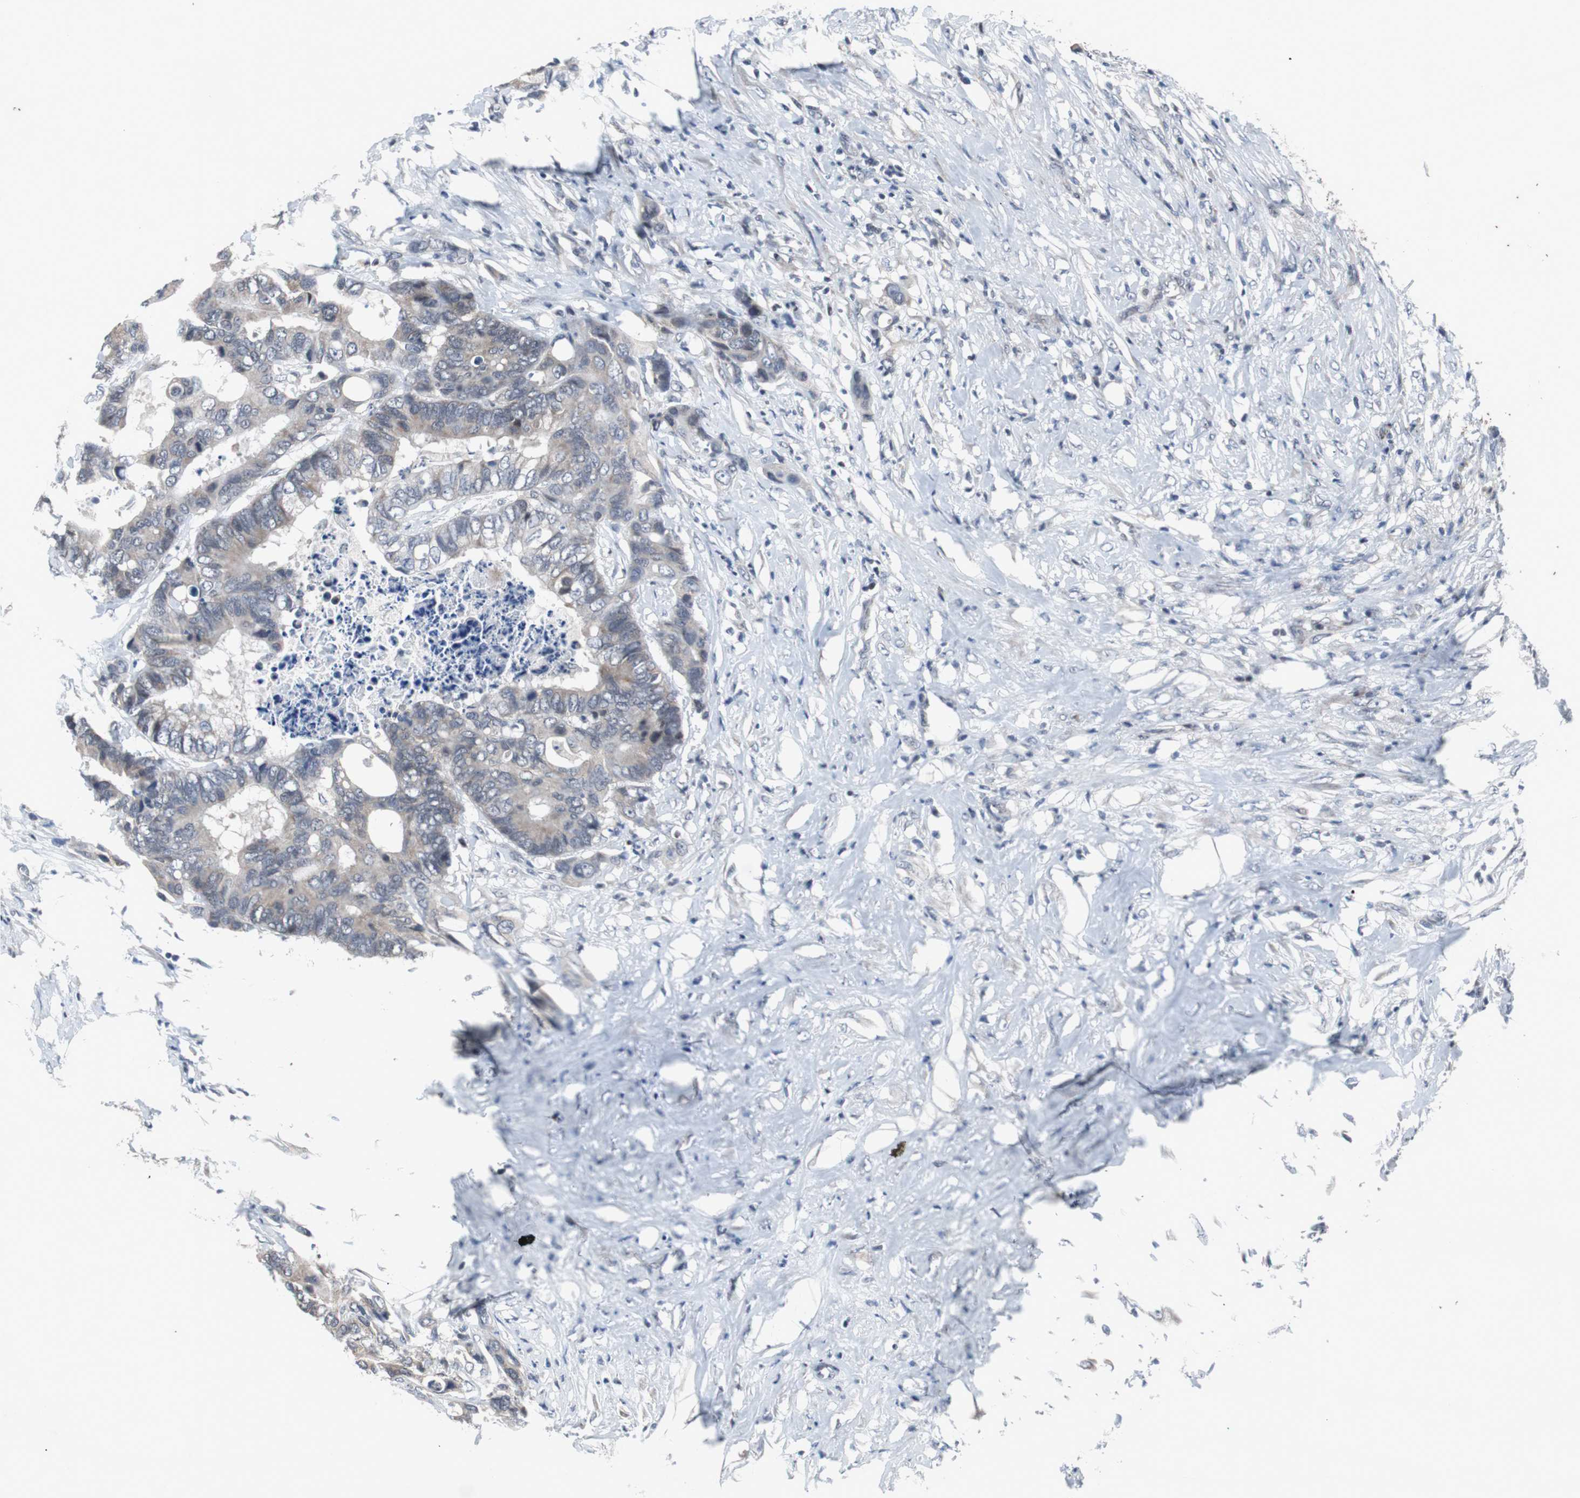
{"staining": {"intensity": "weak", "quantity": "<25%", "location": "cytoplasmic/membranous"}, "tissue": "colorectal cancer", "cell_type": "Tumor cells", "image_type": "cancer", "snomed": [{"axis": "morphology", "description": "Adenocarcinoma, NOS"}, {"axis": "topography", "description": "Rectum"}], "caption": "IHC histopathology image of human colorectal adenocarcinoma stained for a protein (brown), which exhibits no staining in tumor cells.", "gene": "TP63", "patient": {"sex": "male", "age": 55}}